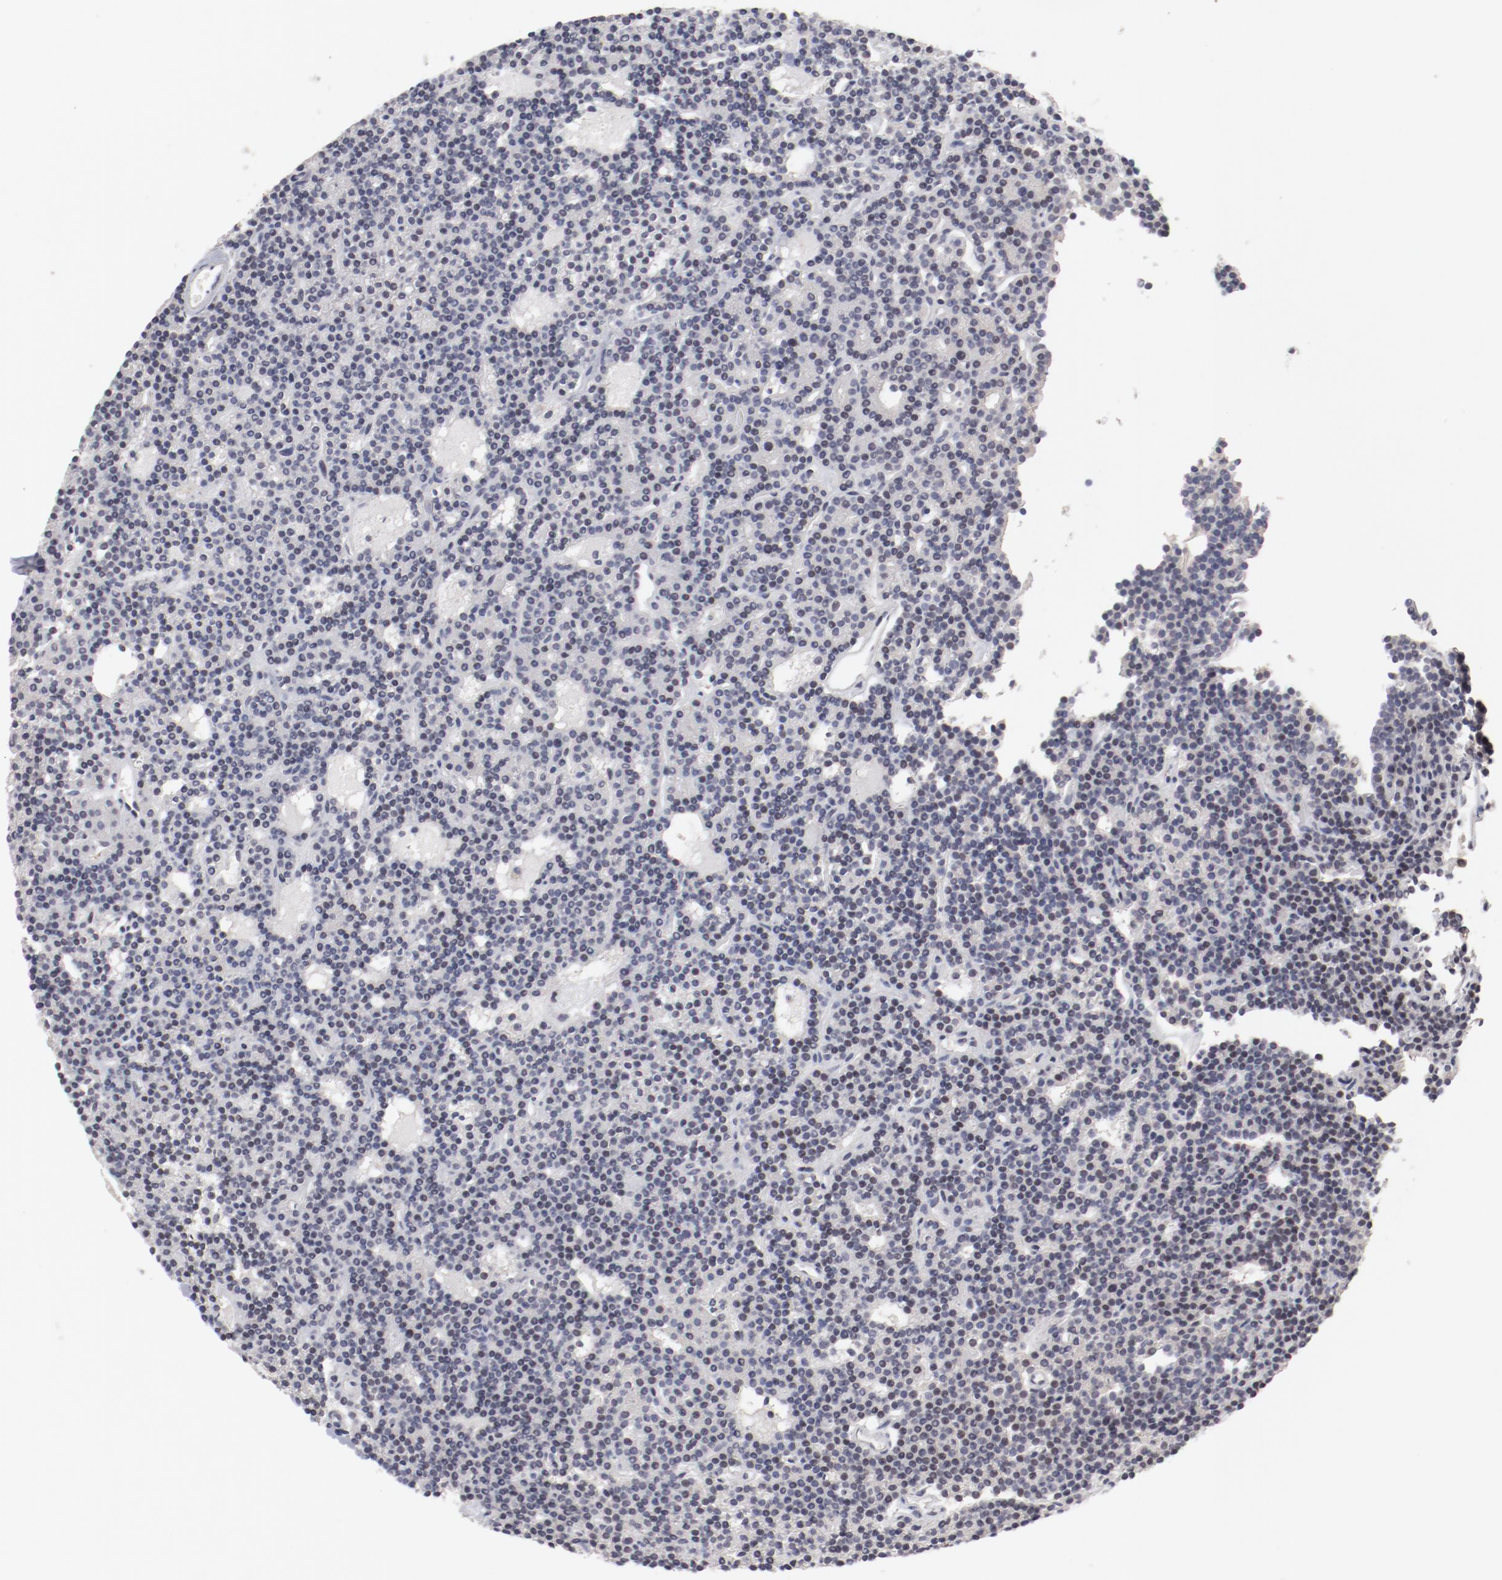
{"staining": {"intensity": "negative", "quantity": "none", "location": "none"}, "tissue": "parathyroid gland", "cell_type": "Glandular cells", "image_type": "normal", "snomed": [{"axis": "morphology", "description": "Normal tissue, NOS"}, {"axis": "topography", "description": "Parathyroid gland"}], "caption": "Immunohistochemical staining of unremarkable human parathyroid gland demonstrates no significant staining in glandular cells. (Immunohistochemistry (ihc), brightfield microscopy, high magnification).", "gene": "FSCB", "patient": {"sex": "female", "age": 45}}